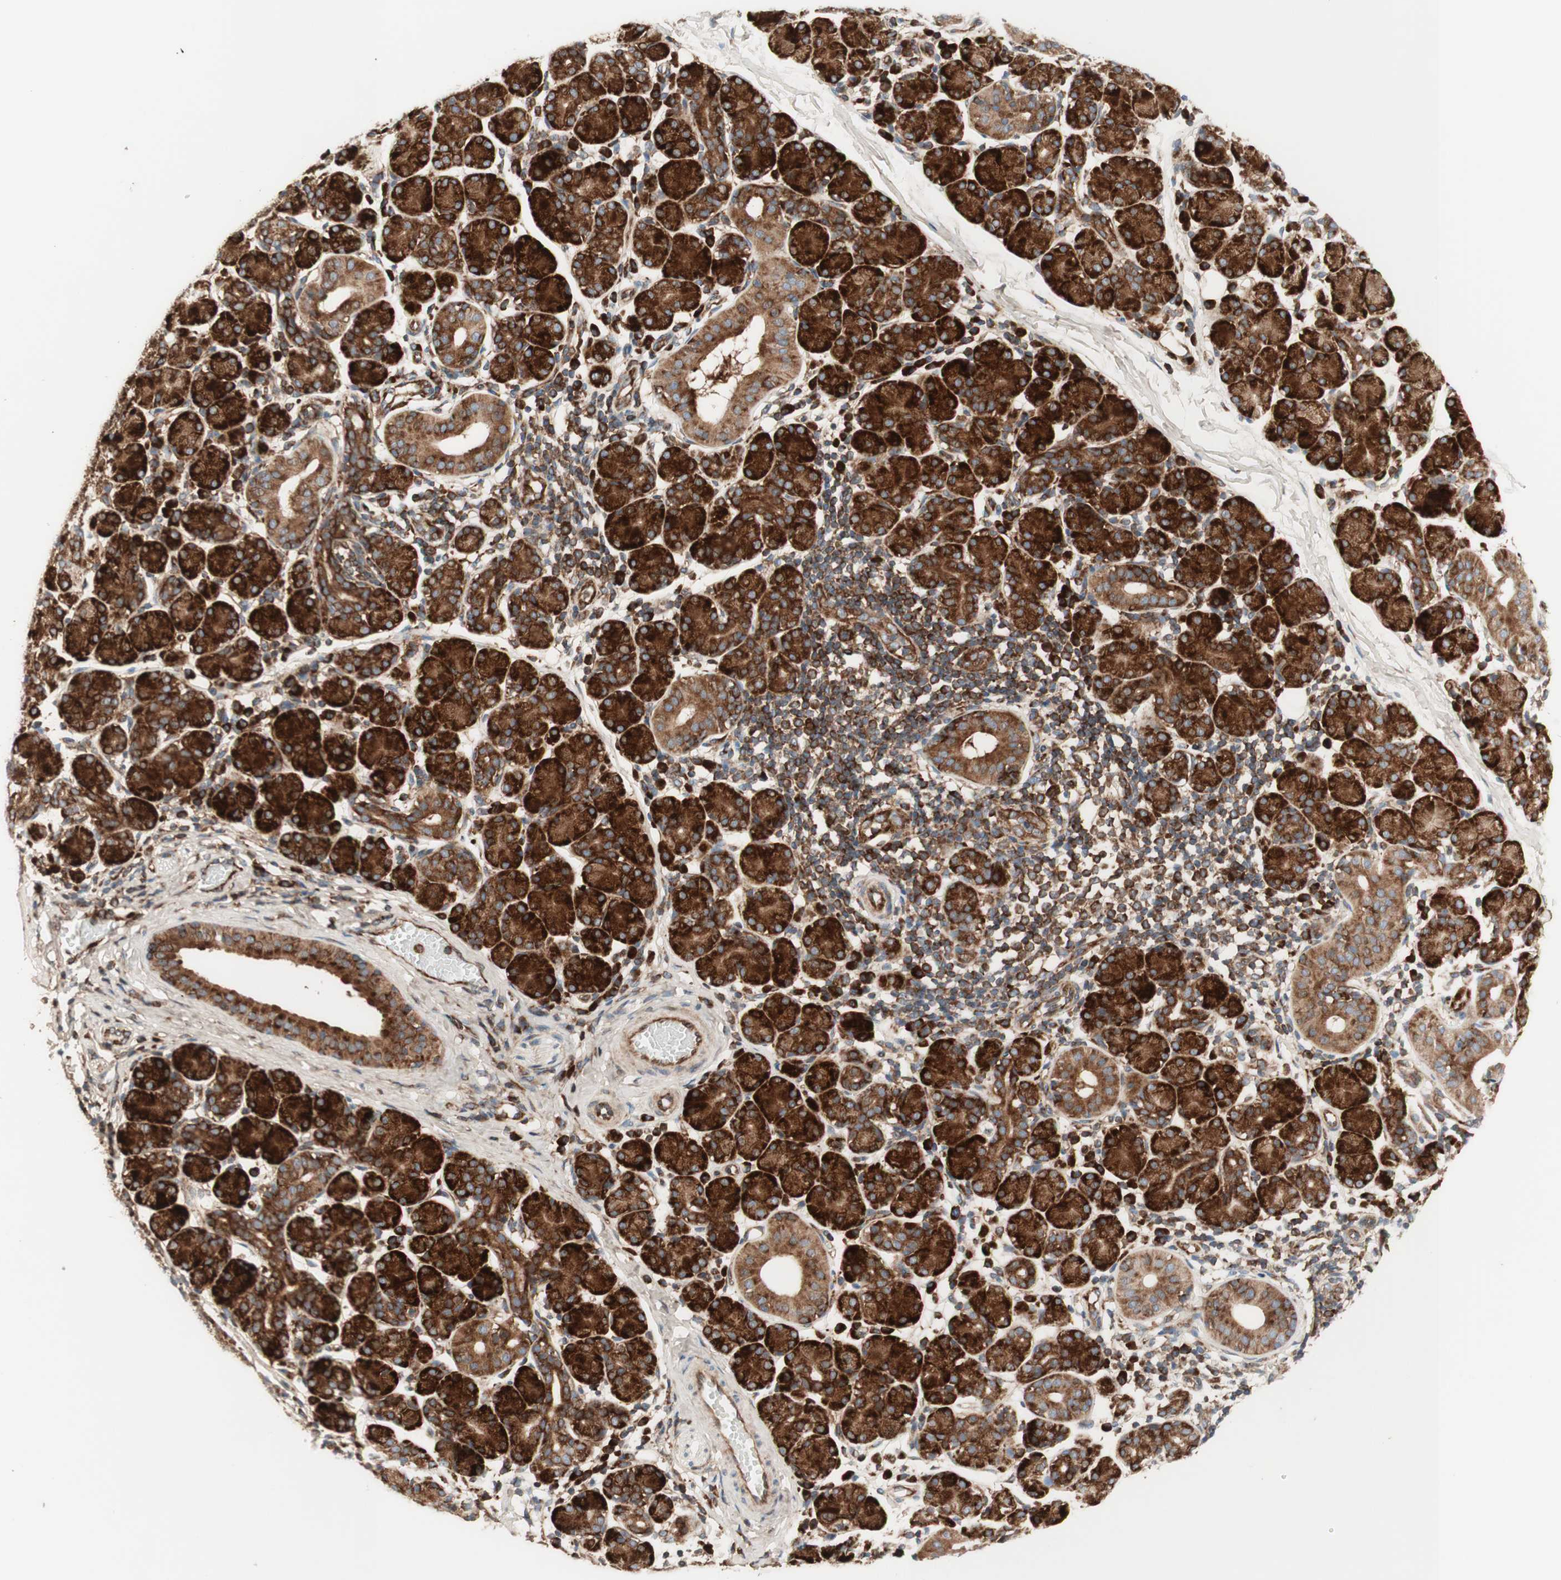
{"staining": {"intensity": "strong", "quantity": ">75%", "location": "cytoplasmic/membranous"}, "tissue": "salivary gland", "cell_type": "Glandular cells", "image_type": "normal", "snomed": [{"axis": "morphology", "description": "Normal tissue, NOS"}, {"axis": "morphology", "description": "Inflammation, NOS"}, {"axis": "topography", "description": "Lymph node"}, {"axis": "topography", "description": "Salivary gland"}], "caption": "High-power microscopy captured an IHC image of normal salivary gland, revealing strong cytoplasmic/membranous expression in approximately >75% of glandular cells.", "gene": "CCN4", "patient": {"sex": "male", "age": 3}}